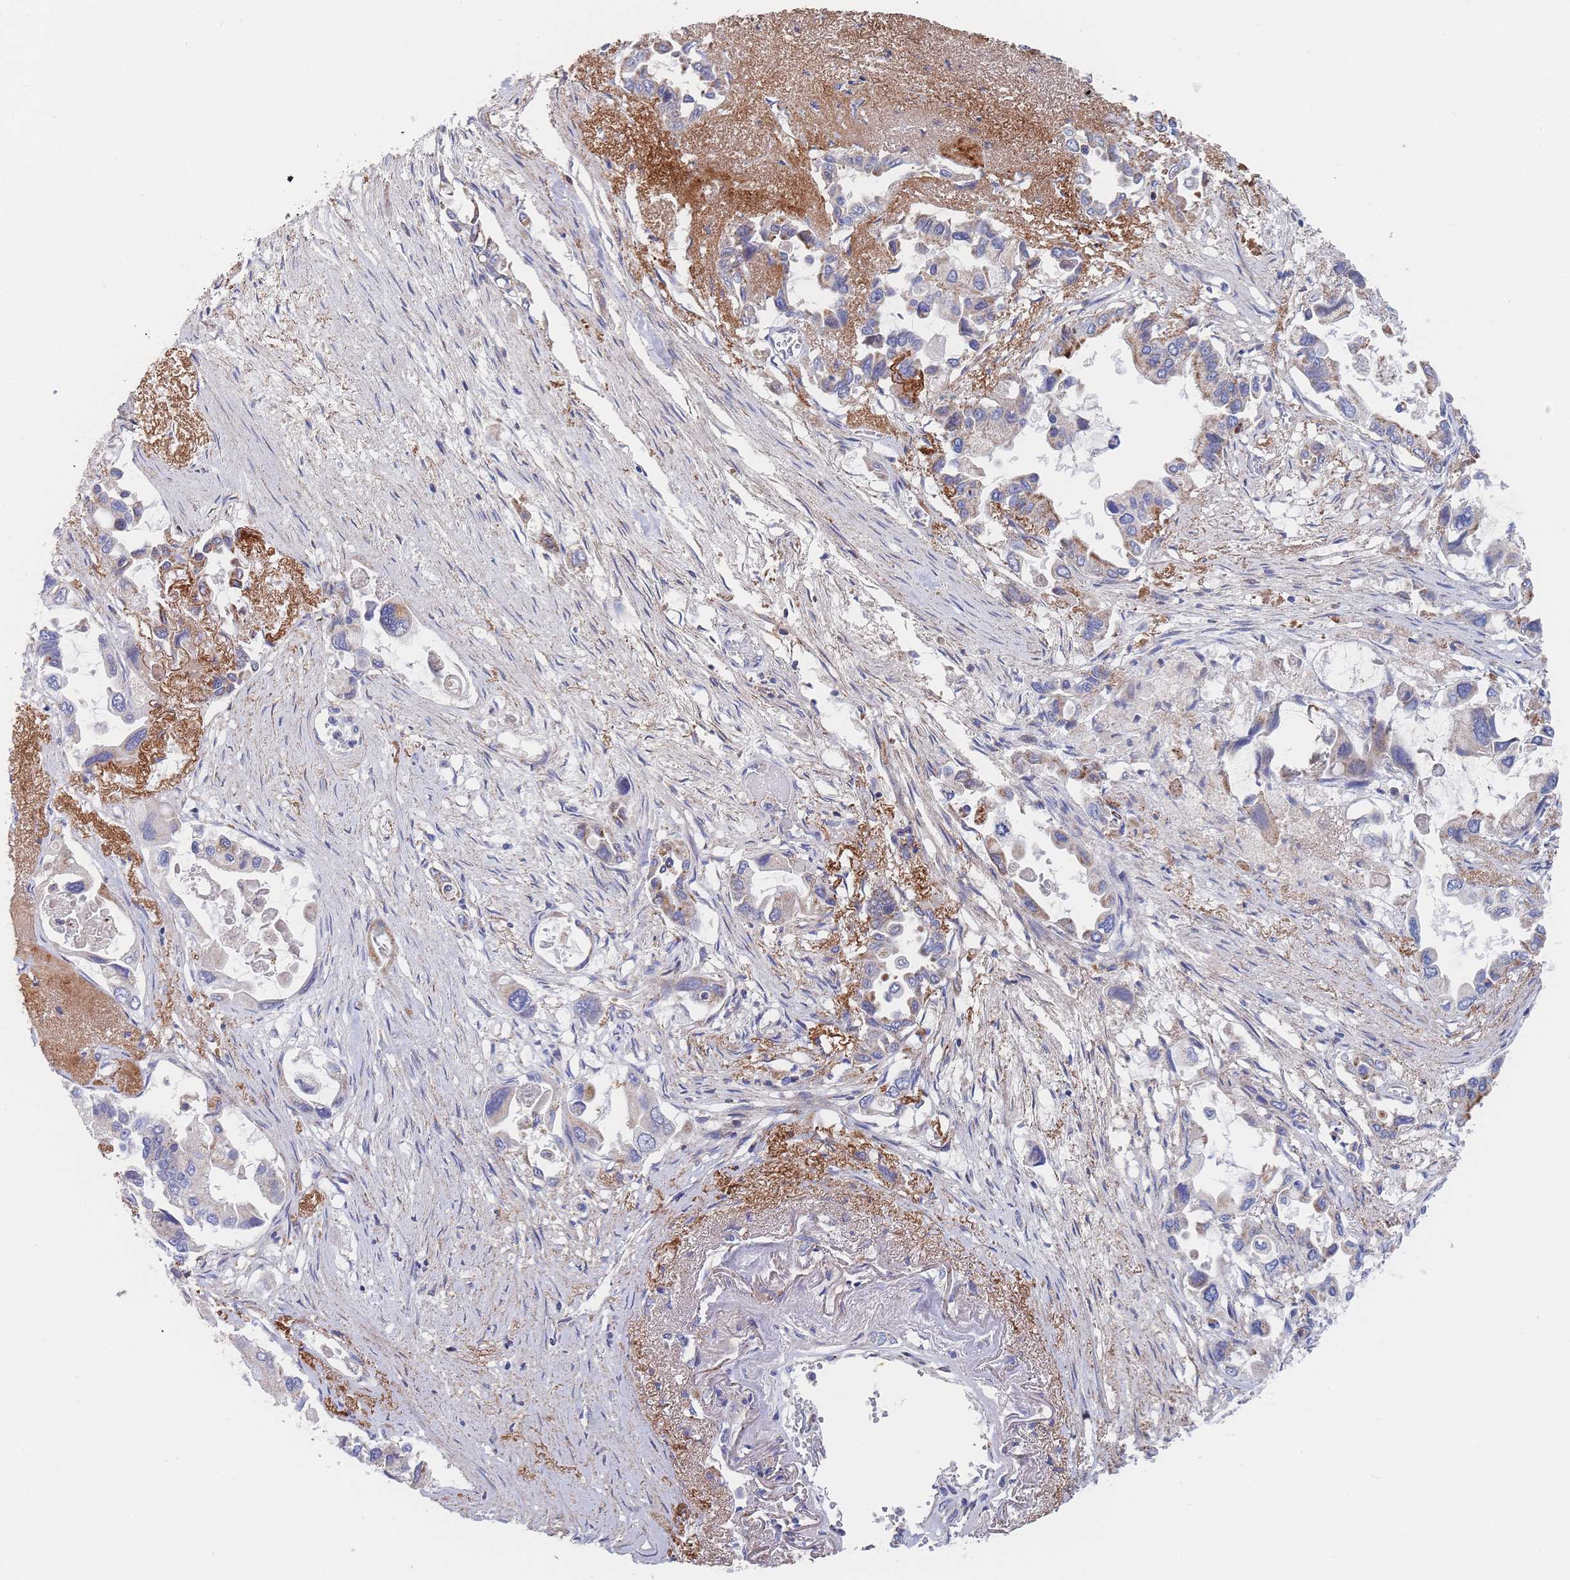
{"staining": {"intensity": "moderate", "quantity": "<25%", "location": "cytoplasmic/membranous"}, "tissue": "pancreatic cancer", "cell_type": "Tumor cells", "image_type": "cancer", "snomed": [{"axis": "morphology", "description": "Adenocarcinoma, NOS"}, {"axis": "topography", "description": "Pancreas"}], "caption": "Tumor cells reveal low levels of moderate cytoplasmic/membranous positivity in approximately <25% of cells in human pancreatic cancer.", "gene": "IKZF4", "patient": {"sex": "male", "age": 92}}